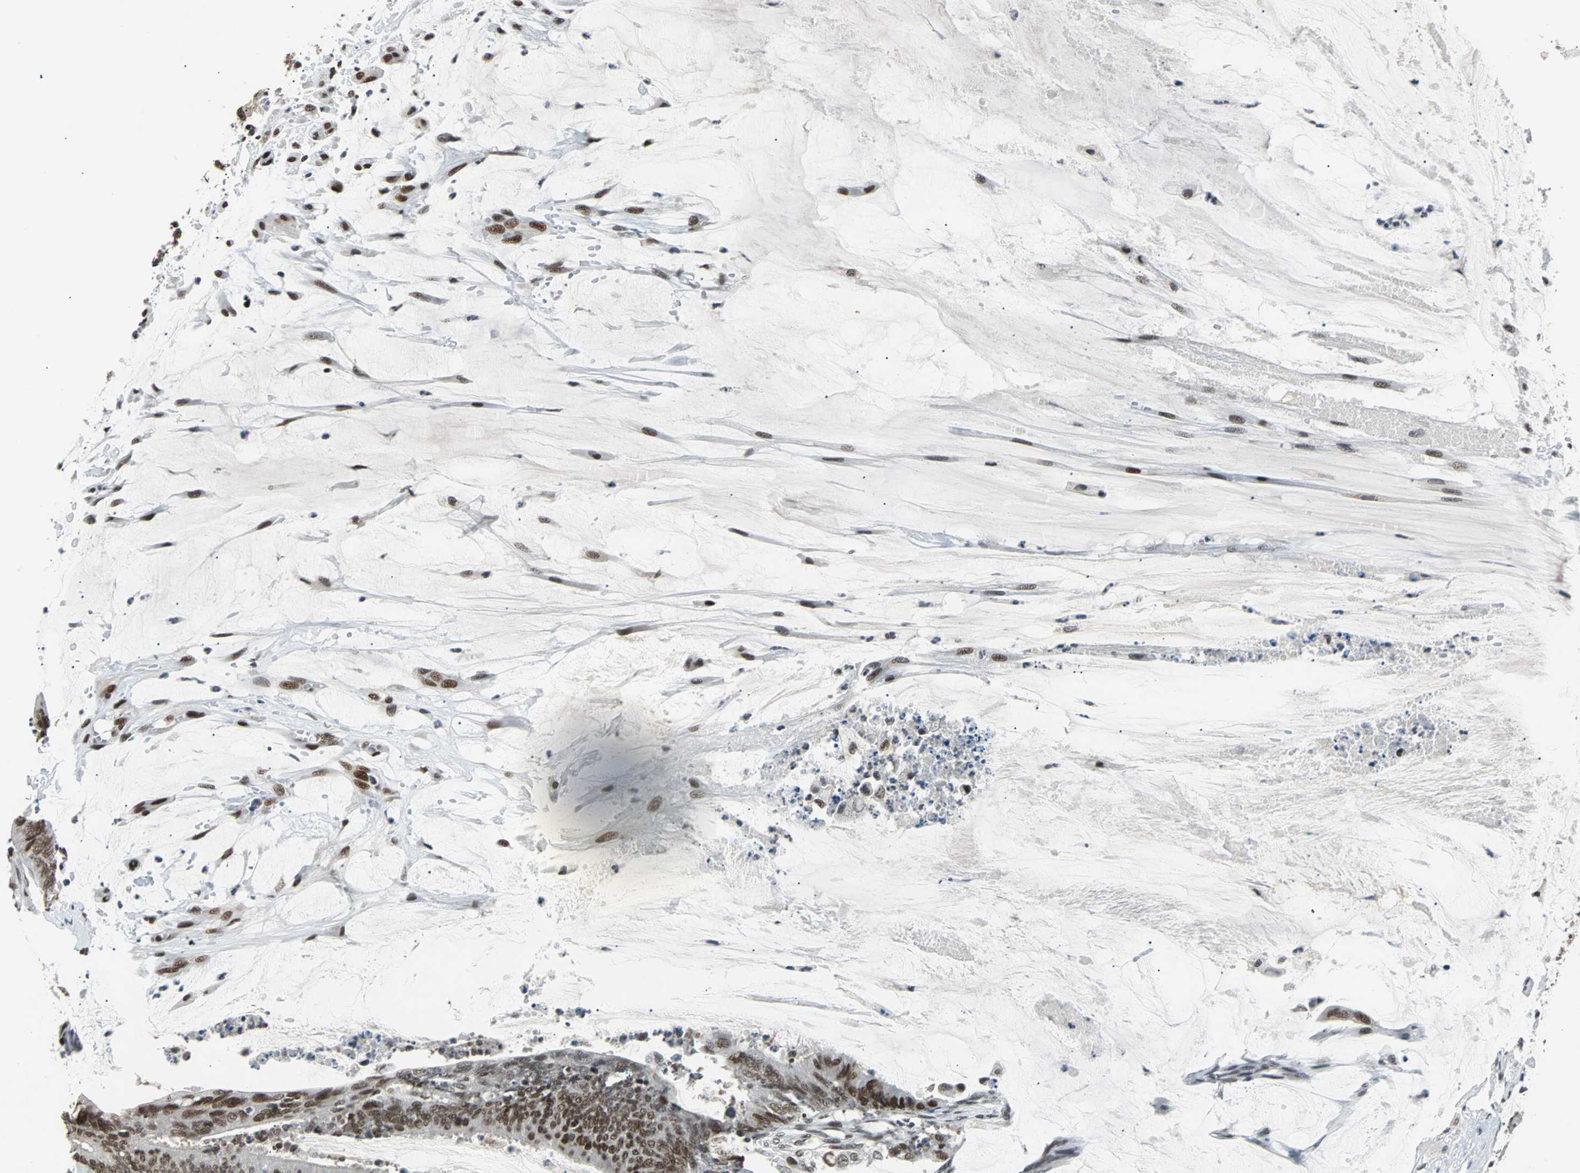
{"staining": {"intensity": "strong", "quantity": ">75%", "location": "nuclear"}, "tissue": "colorectal cancer", "cell_type": "Tumor cells", "image_type": "cancer", "snomed": [{"axis": "morphology", "description": "Adenocarcinoma, NOS"}, {"axis": "topography", "description": "Rectum"}], "caption": "Tumor cells display high levels of strong nuclear expression in approximately >75% of cells in colorectal adenocarcinoma.", "gene": "GATAD2A", "patient": {"sex": "female", "age": 66}}